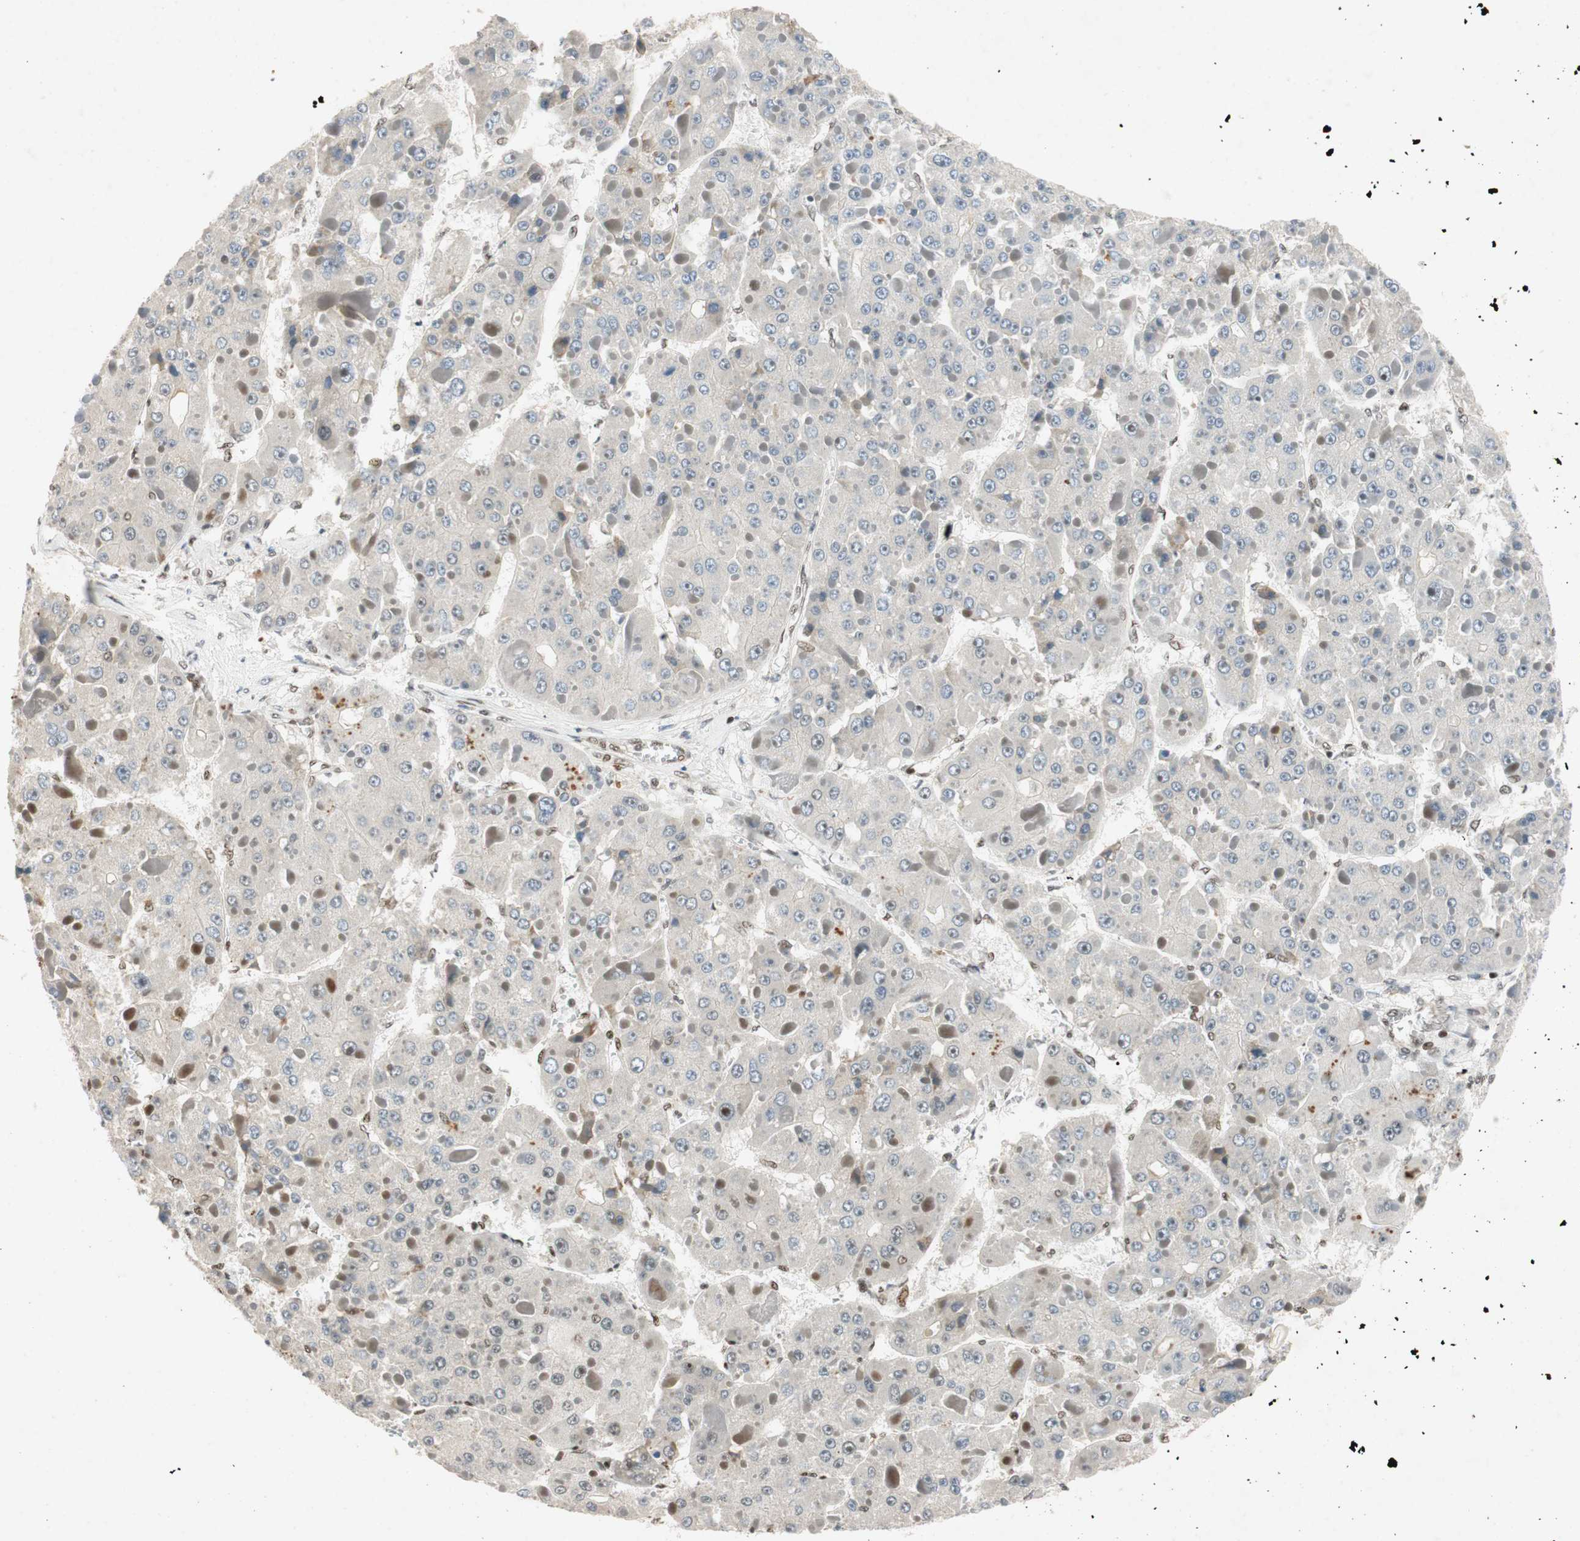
{"staining": {"intensity": "negative", "quantity": "none", "location": "none"}, "tissue": "liver cancer", "cell_type": "Tumor cells", "image_type": "cancer", "snomed": [{"axis": "morphology", "description": "Carcinoma, Hepatocellular, NOS"}, {"axis": "topography", "description": "Liver"}], "caption": "There is no significant expression in tumor cells of liver hepatocellular carcinoma.", "gene": "NCBP3", "patient": {"sex": "female", "age": 73}}